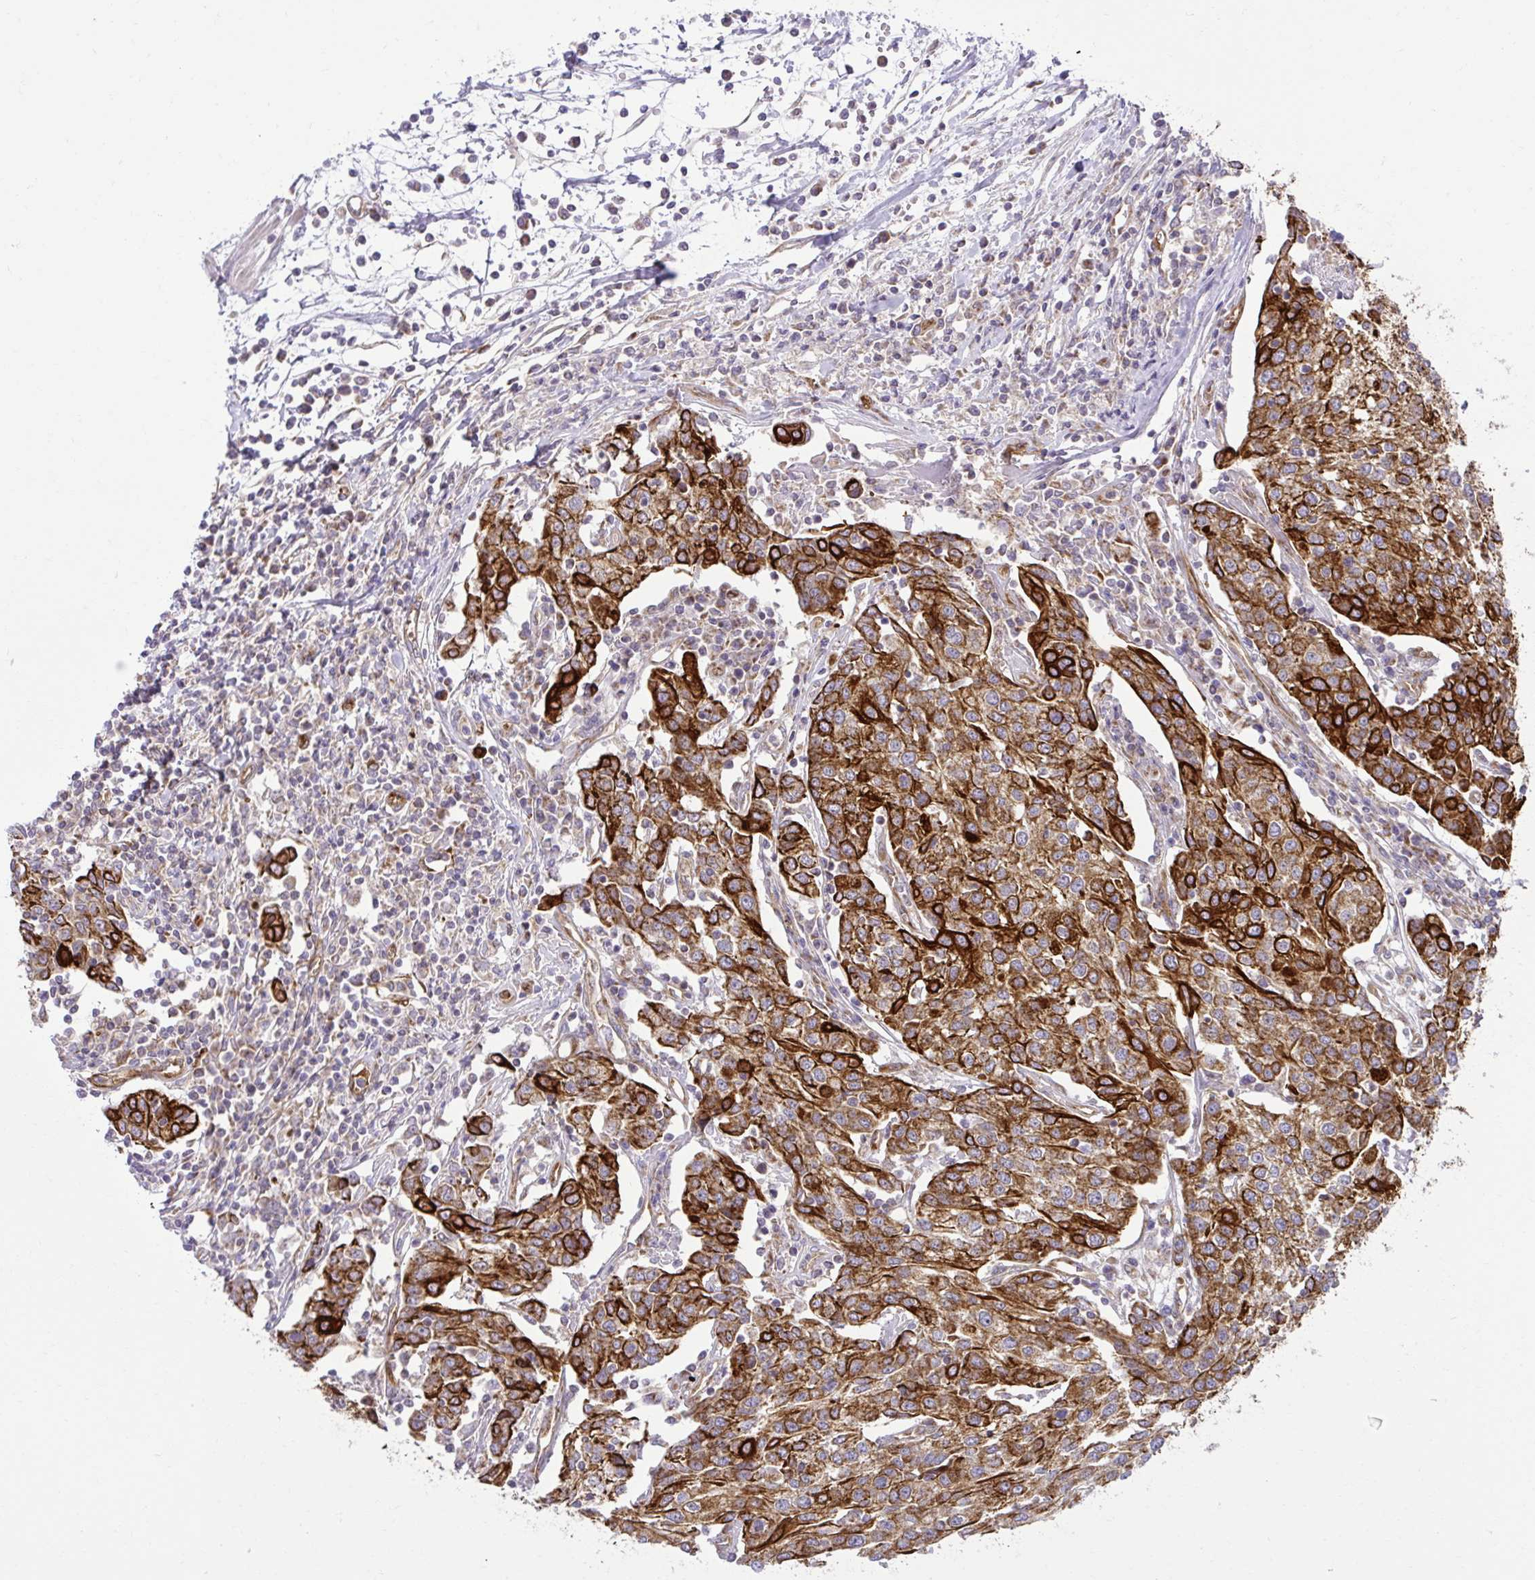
{"staining": {"intensity": "strong", "quantity": ">75%", "location": "cytoplasmic/membranous"}, "tissue": "urothelial cancer", "cell_type": "Tumor cells", "image_type": "cancer", "snomed": [{"axis": "morphology", "description": "Urothelial carcinoma, High grade"}, {"axis": "topography", "description": "Urinary bladder"}], "caption": "Tumor cells display strong cytoplasmic/membranous staining in about >75% of cells in urothelial carcinoma (high-grade).", "gene": "LIMS1", "patient": {"sex": "female", "age": 85}}